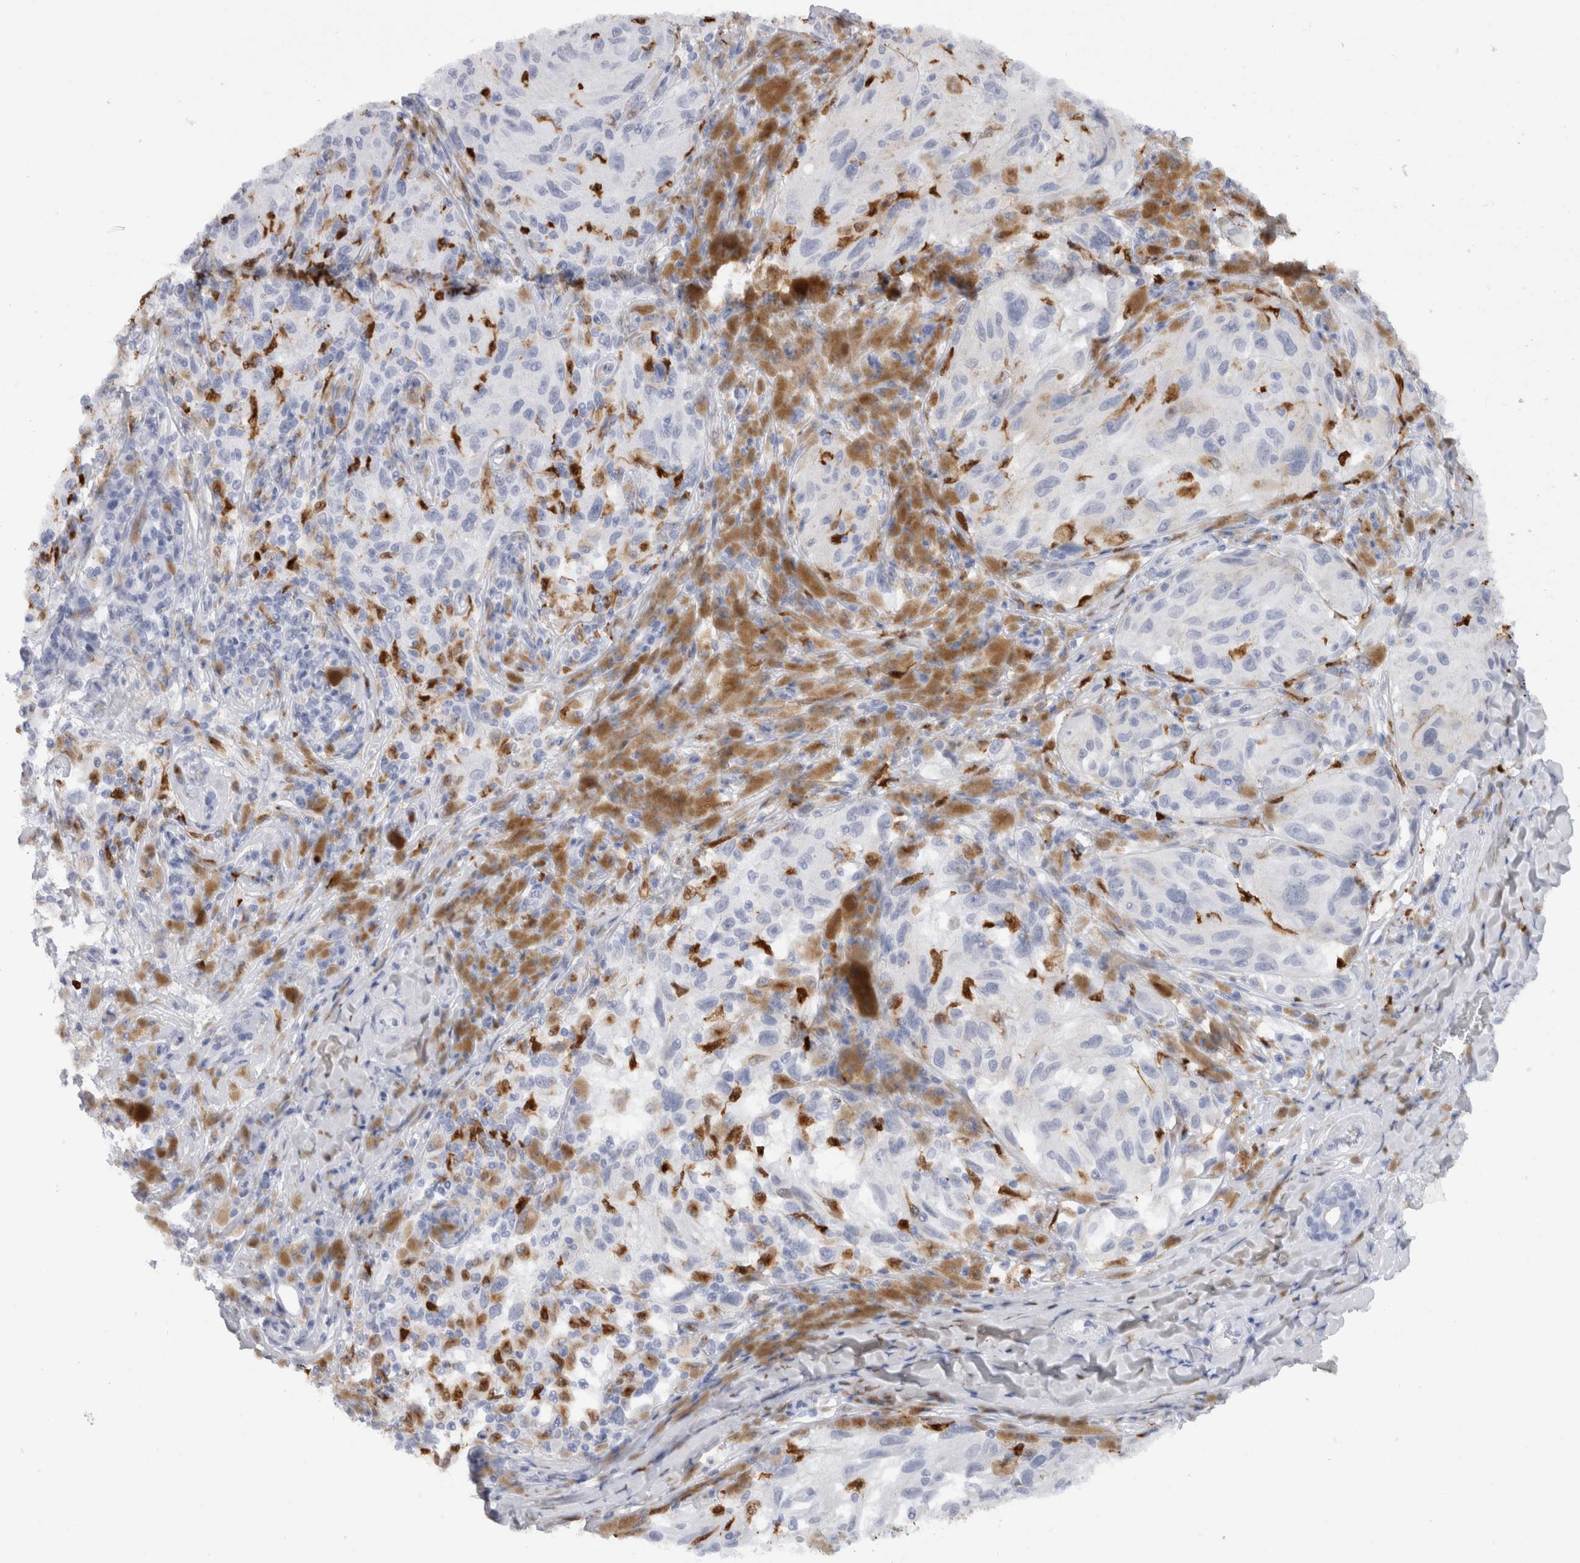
{"staining": {"intensity": "negative", "quantity": "none", "location": "none"}, "tissue": "melanoma", "cell_type": "Tumor cells", "image_type": "cancer", "snomed": [{"axis": "morphology", "description": "Malignant melanoma, NOS"}, {"axis": "topography", "description": "Skin"}], "caption": "Histopathology image shows no protein expression in tumor cells of melanoma tissue.", "gene": "S100A8", "patient": {"sex": "female", "age": 73}}